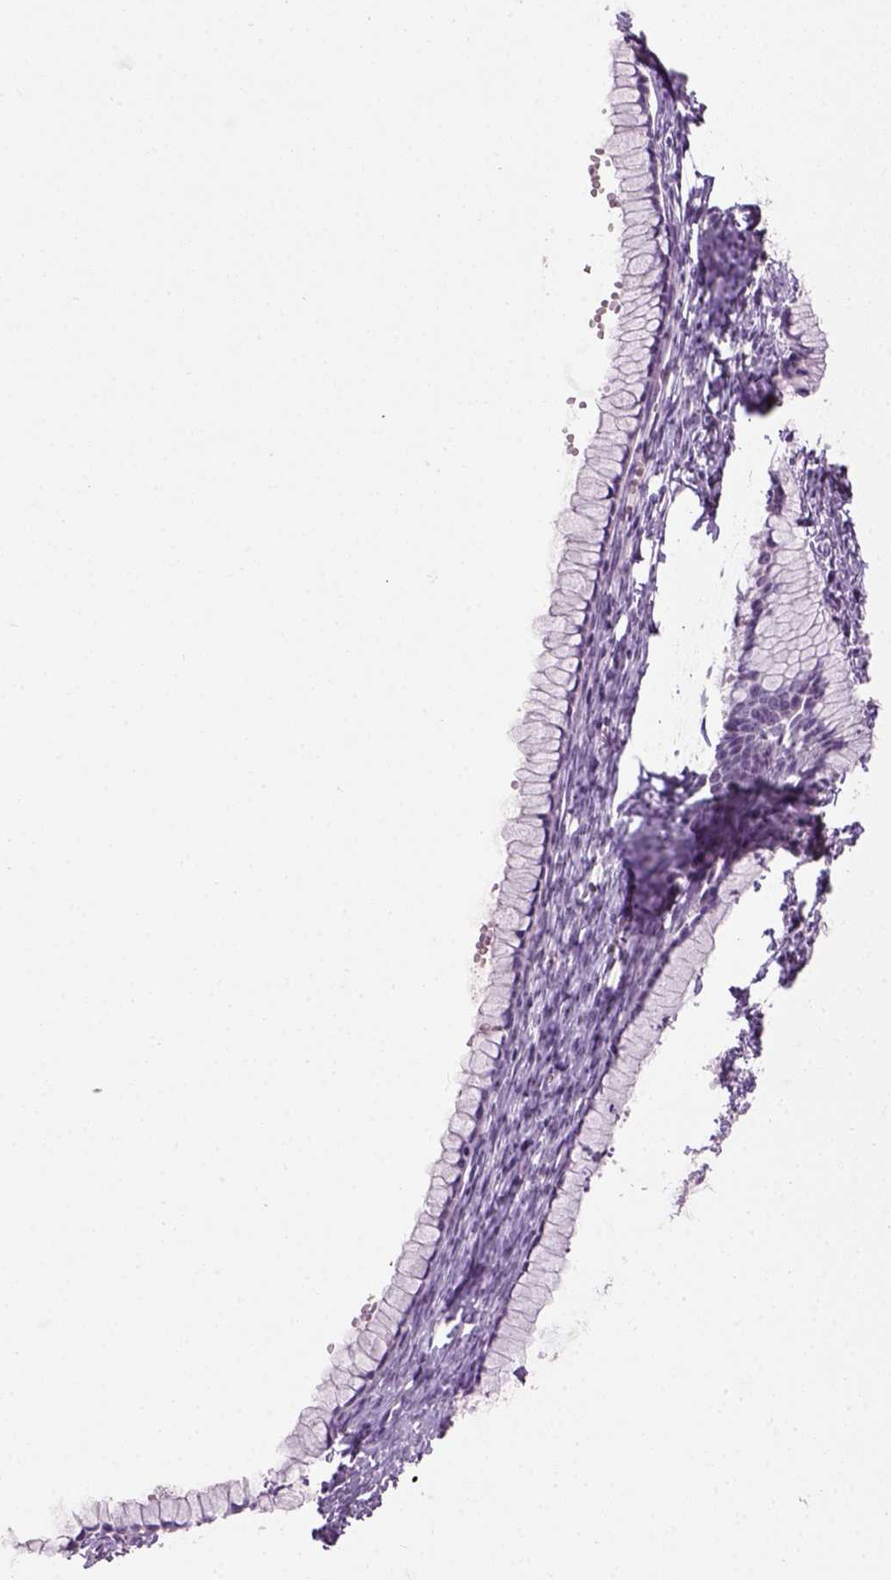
{"staining": {"intensity": "negative", "quantity": "none", "location": "none"}, "tissue": "ovarian cancer", "cell_type": "Tumor cells", "image_type": "cancer", "snomed": [{"axis": "morphology", "description": "Cystadenocarcinoma, mucinous, NOS"}, {"axis": "topography", "description": "Ovary"}], "caption": "This is a photomicrograph of immunohistochemistry staining of ovarian mucinous cystadenocarcinoma, which shows no expression in tumor cells.", "gene": "GABRB2", "patient": {"sex": "female", "age": 41}}